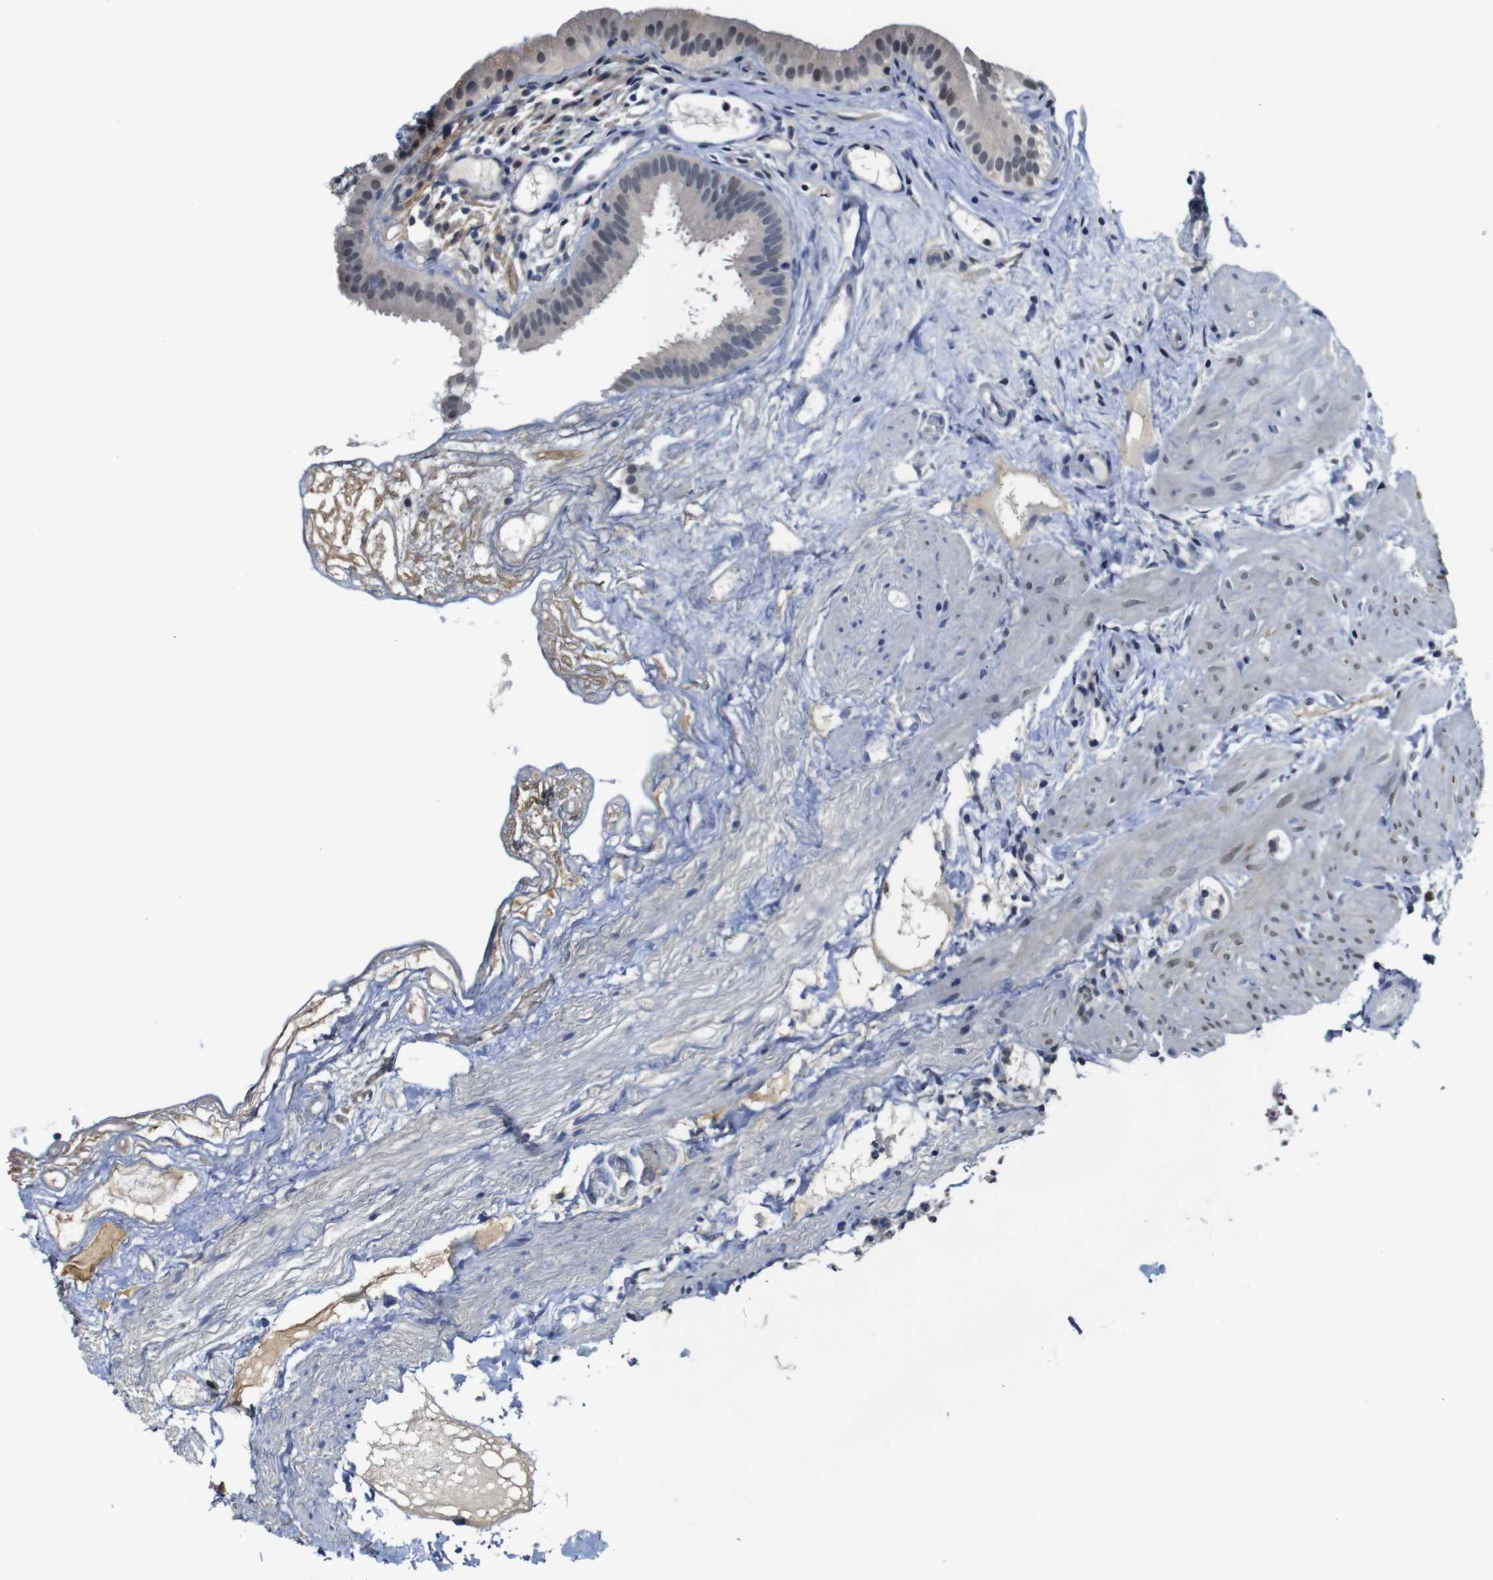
{"staining": {"intensity": "weak", "quantity": ">75%", "location": "cytoplasmic/membranous,nuclear"}, "tissue": "gallbladder", "cell_type": "Glandular cells", "image_type": "normal", "snomed": [{"axis": "morphology", "description": "Normal tissue, NOS"}, {"axis": "topography", "description": "Gallbladder"}], "caption": "About >75% of glandular cells in benign gallbladder display weak cytoplasmic/membranous,nuclear protein positivity as visualized by brown immunohistochemical staining.", "gene": "NTRK3", "patient": {"sex": "female", "age": 26}}